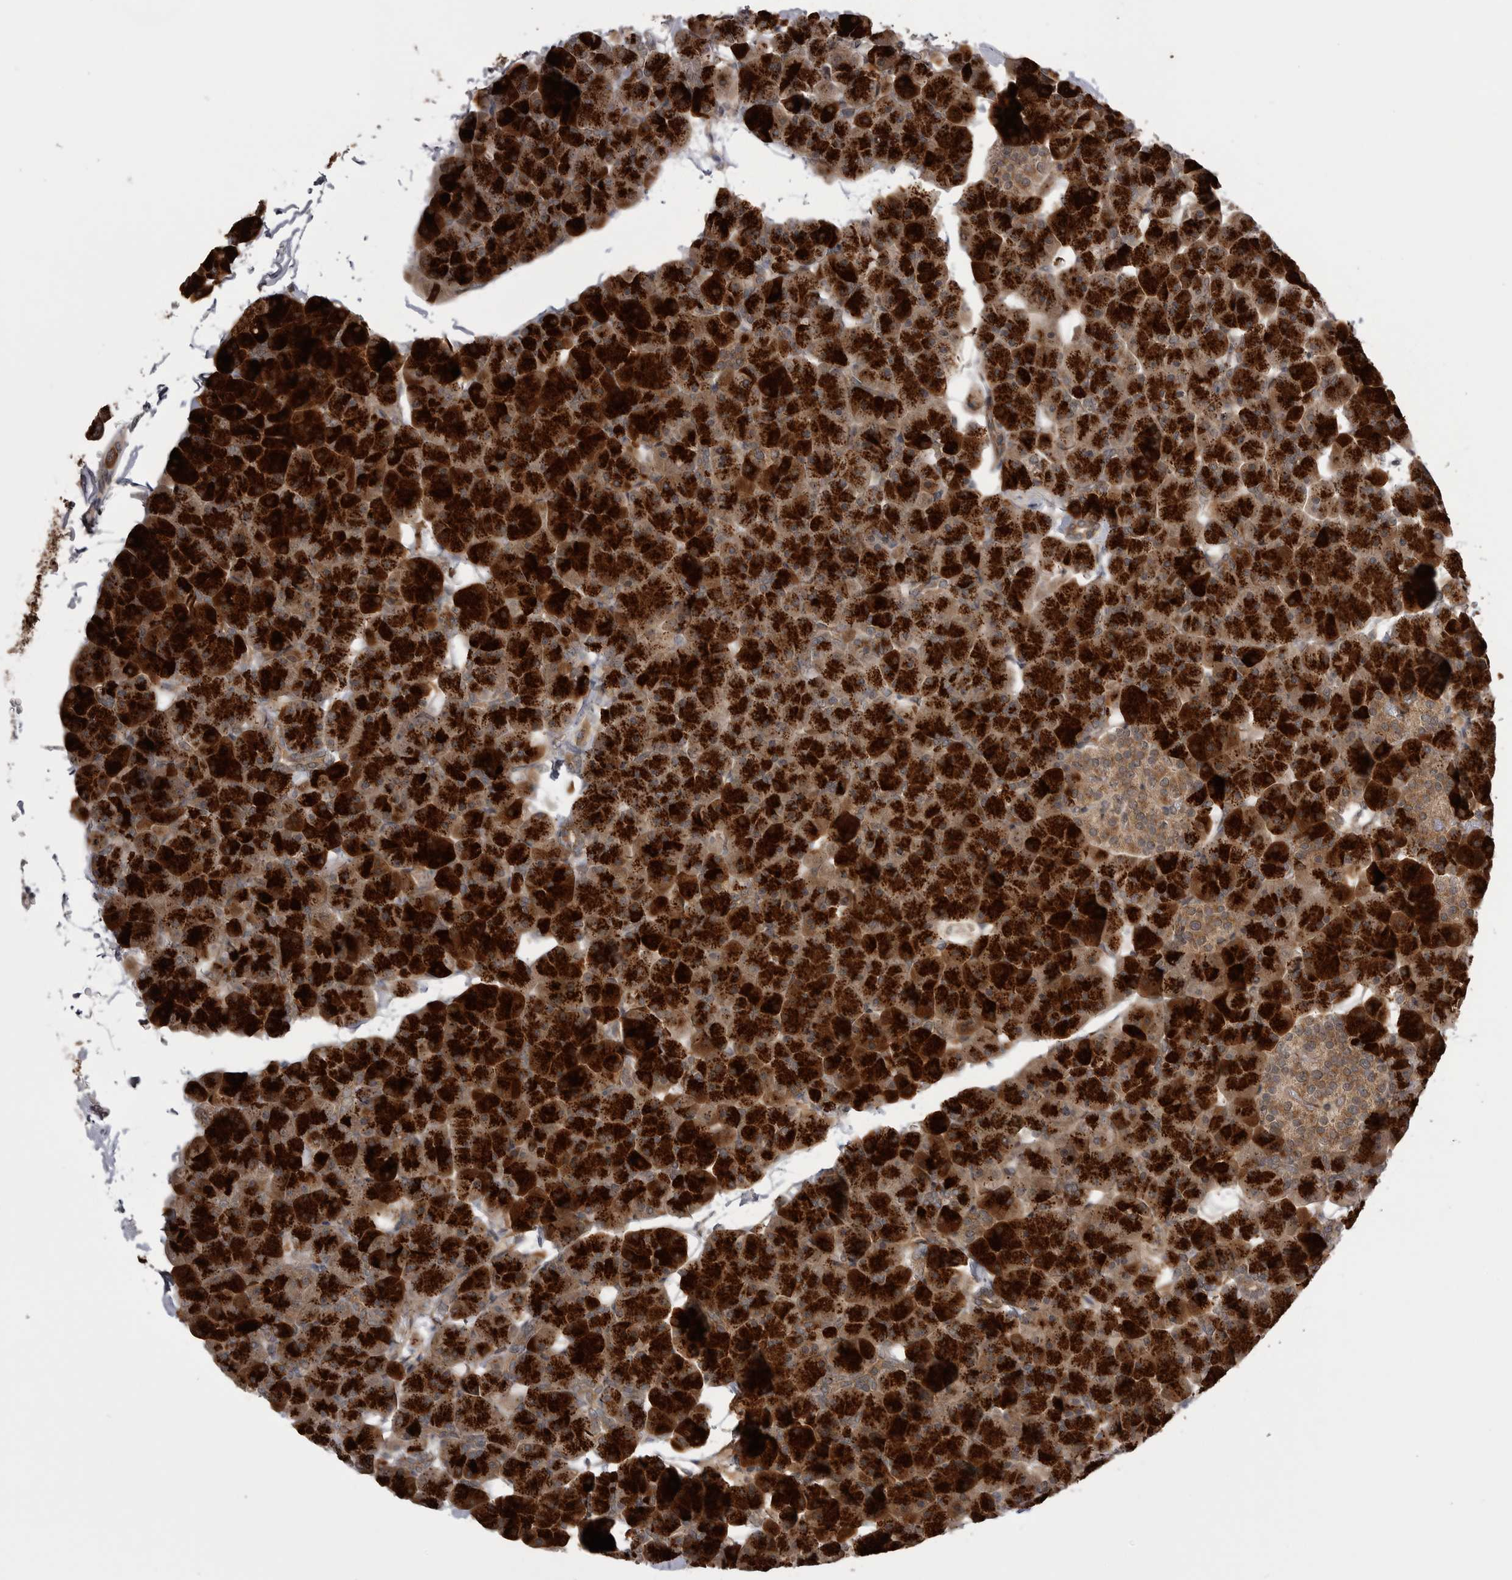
{"staining": {"intensity": "strong", "quantity": ">75%", "location": "cytoplasmic/membranous"}, "tissue": "pancreas", "cell_type": "Exocrine glandular cells", "image_type": "normal", "snomed": [{"axis": "morphology", "description": "Normal tissue, NOS"}, {"axis": "topography", "description": "Pancreas"}], "caption": "Immunohistochemistry (IHC) of benign pancreas shows high levels of strong cytoplasmic/membranous staining in approximately >75% of exocrine glandular cells. The staining was performed using DAB (3,3'-diaminobenzidine), with brown indicating positive protein expression. Nuclei are stained blue with hematoxylin.", "gene": "PDCL", "patient": {"sex": "male", "age": 35}}